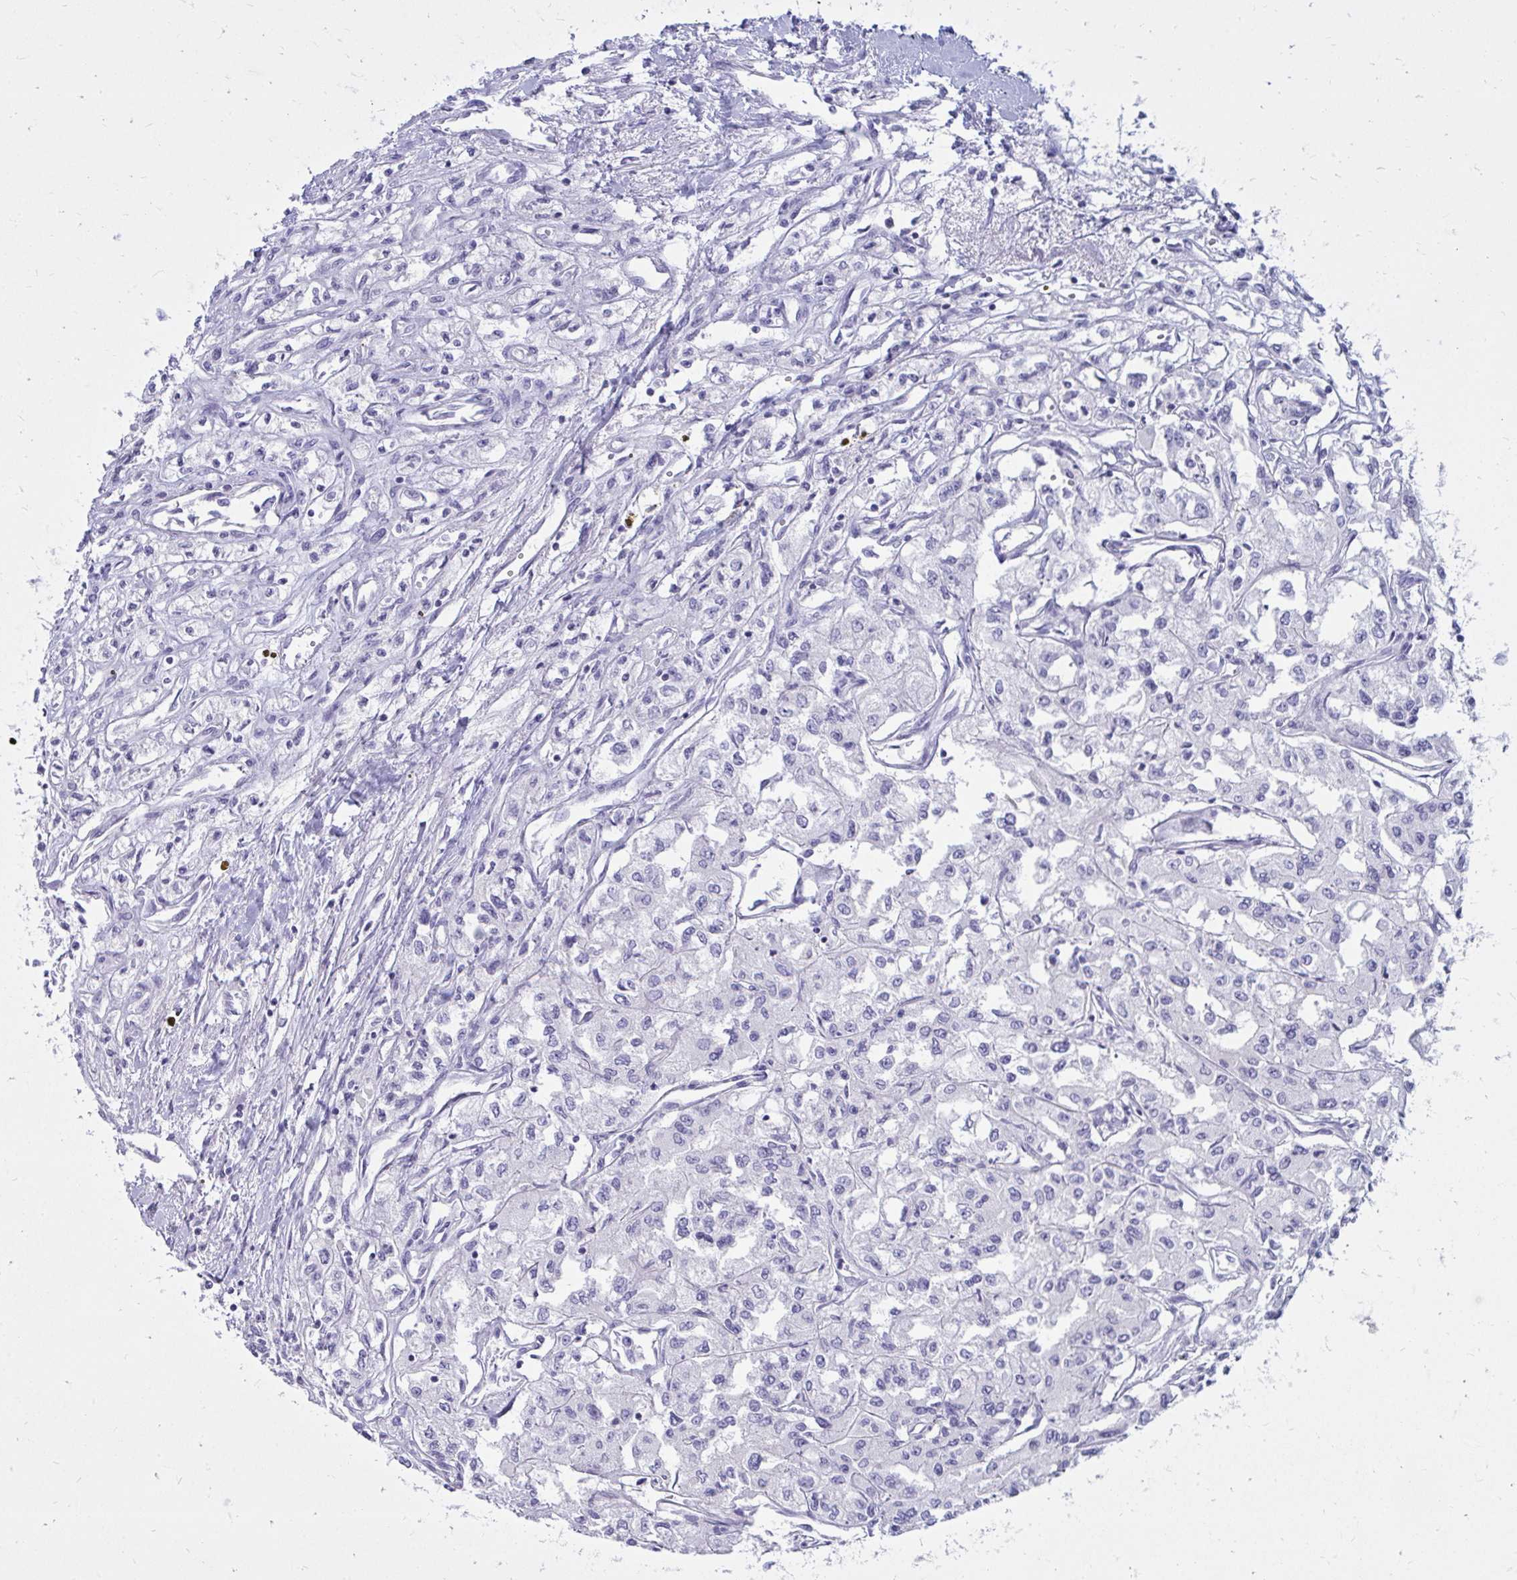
{"staining": {"intensity": "negative", "quantity": "none", "location": "none"}, "tissue": "renal cancer", "cell_type": "Tumor cells", "image_type": "cancer", "snomed": [{"axis": "morphology", "description": "Adenocarcinoma, NOS"}, {"axis": "topography", "description": "Kidney"}], "caption": "The immunohistochemistry photomicrograph has no significant expression in tumor cells of renal adenocarcinoma tissue.", "gene": "NANOGNB", "patient": {"sex": "male", "age": 56}}